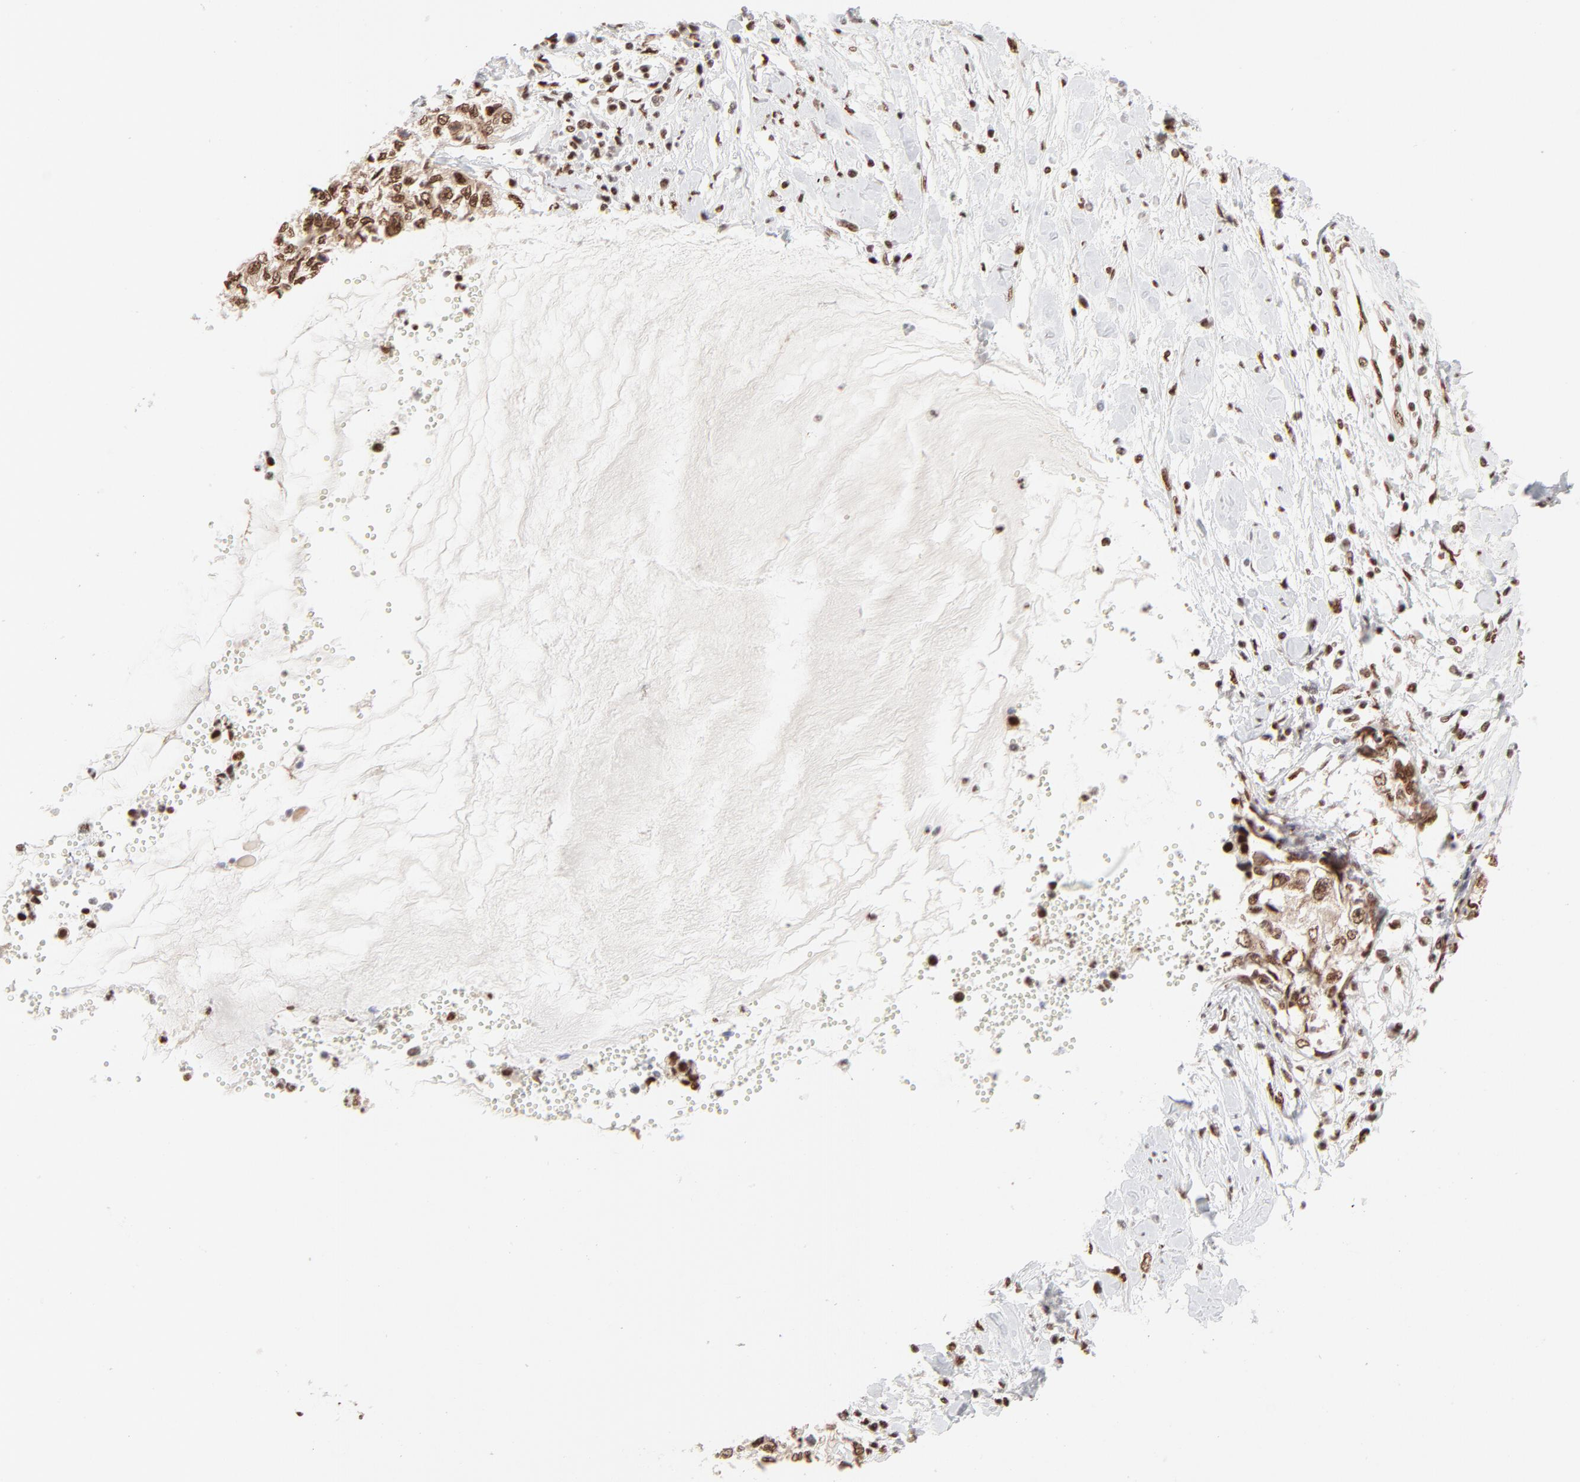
{"staining": {"intensity": "strong", "quantity": ">75%", "location": "nuclear"}, "tissue": "cervical cancer", "cell_type": "Tumor cells", "image_type": "cancer", "snomed": [{"axis": "morphology", "description": "Normal tissue, NOS"}, {"axis": "morphology", "description": "Squamous cell carcinoma, NOS"}, {"axis": "topography", "description": "Cervix"}], "caption": "A high-resolution histopathology image shows IHC staining of cervical squamous cell carcinoma, which reveals strong nuclear staining in about >75% of tumor cells.", "gene": "TARDBP", "patient": {"sex": "female", "age": 45}}